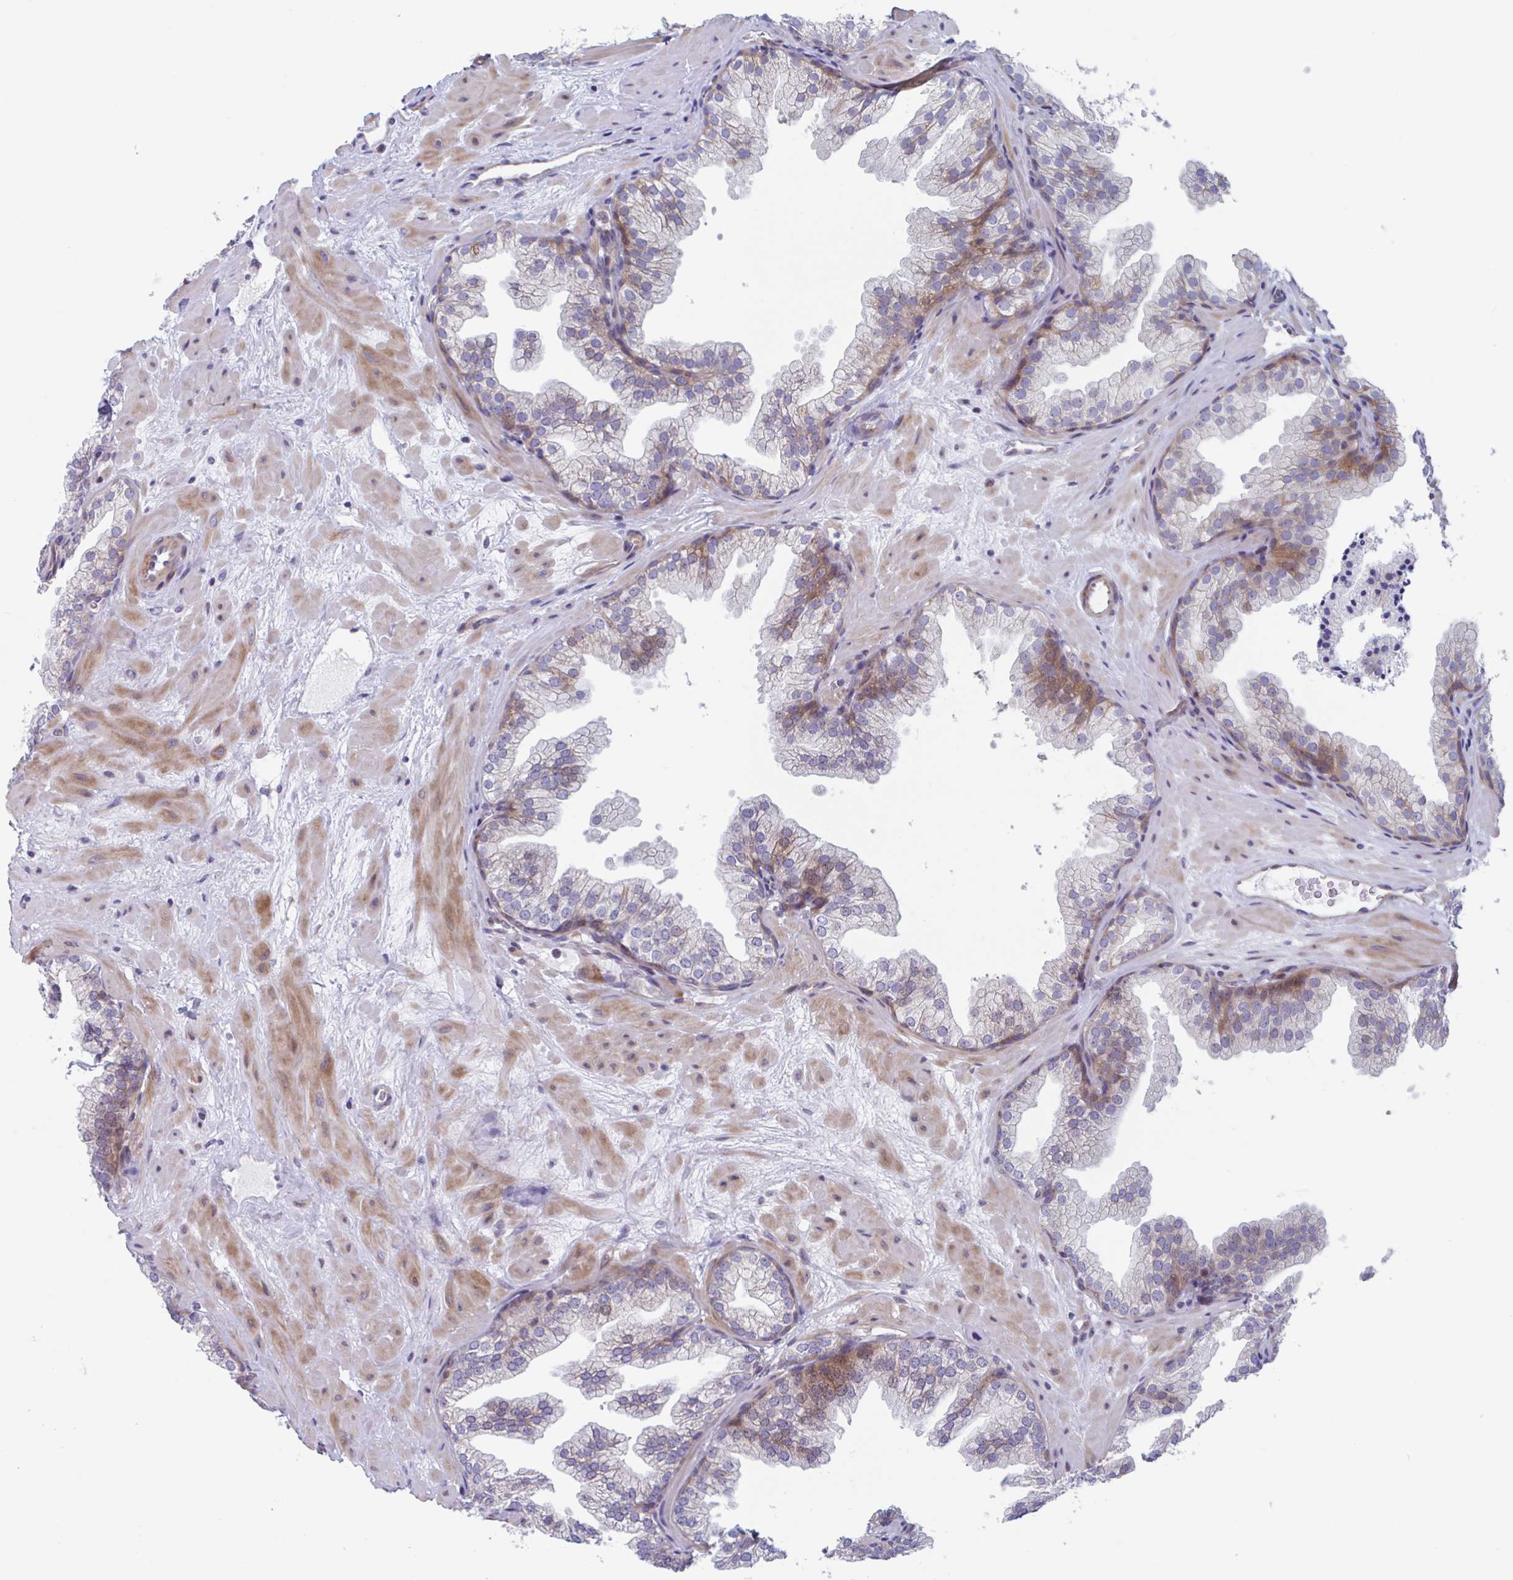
{"staining": {"intensity": "moderate", "quantity": "<25%", "location": "cytoplasmic/membranous"}, "tissue": "prostate", "cell_type": "Glandular cells", "image_type": "normal", "snomed": [{"axis": "morphology", "description": "Normal tissue, NOS"}, {"axis": "topography", "description": "Prostate"}], "caption": "Protein staining shows moderate cytoplasmic/membranous expression in approximately <25% of glandular cells in unremarkable prostate. (DAB IHC with brightfield microscopy, high magnification).", "gene": "DUXA", "patient": {"sex": "male", "age": 37}}